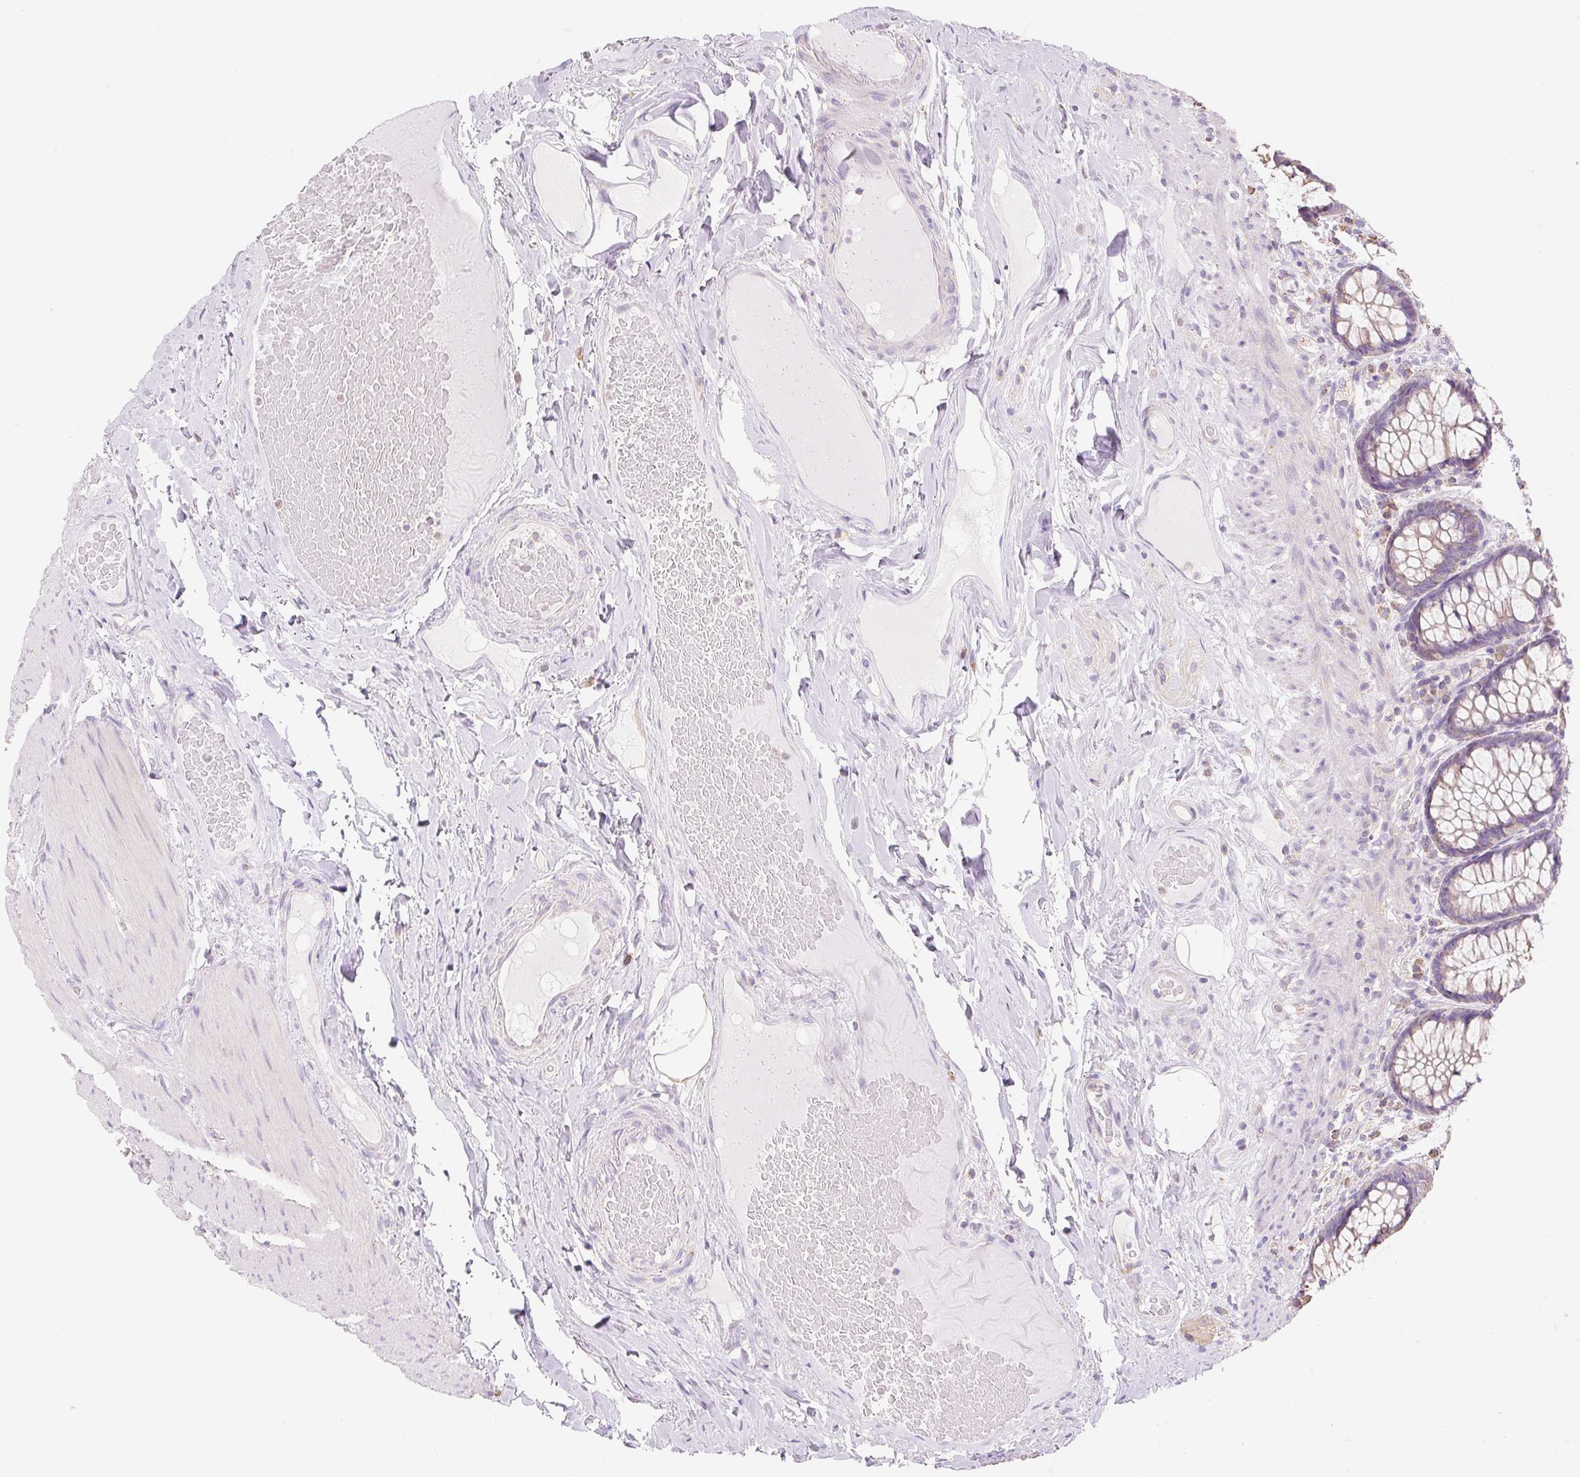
{"staining": {"intensity": "weak", "quantity": "<25%", "location": "cytoplasmic/membranous"}, "tissue": "rectum", "cell_type": "Glandular cells", "image_type": "normal", "snomed": [{"axis": "morphology", "description": "Normal tissue, NOS"}, {"axis": "topography", "description": "Rectum"}], "caption": "Immunohistochemistry (IHC) of benign human rectum reveals no staining in glandular cells.", "gene": "DHX35", "patient": {"sex": "male", "age": 83}}